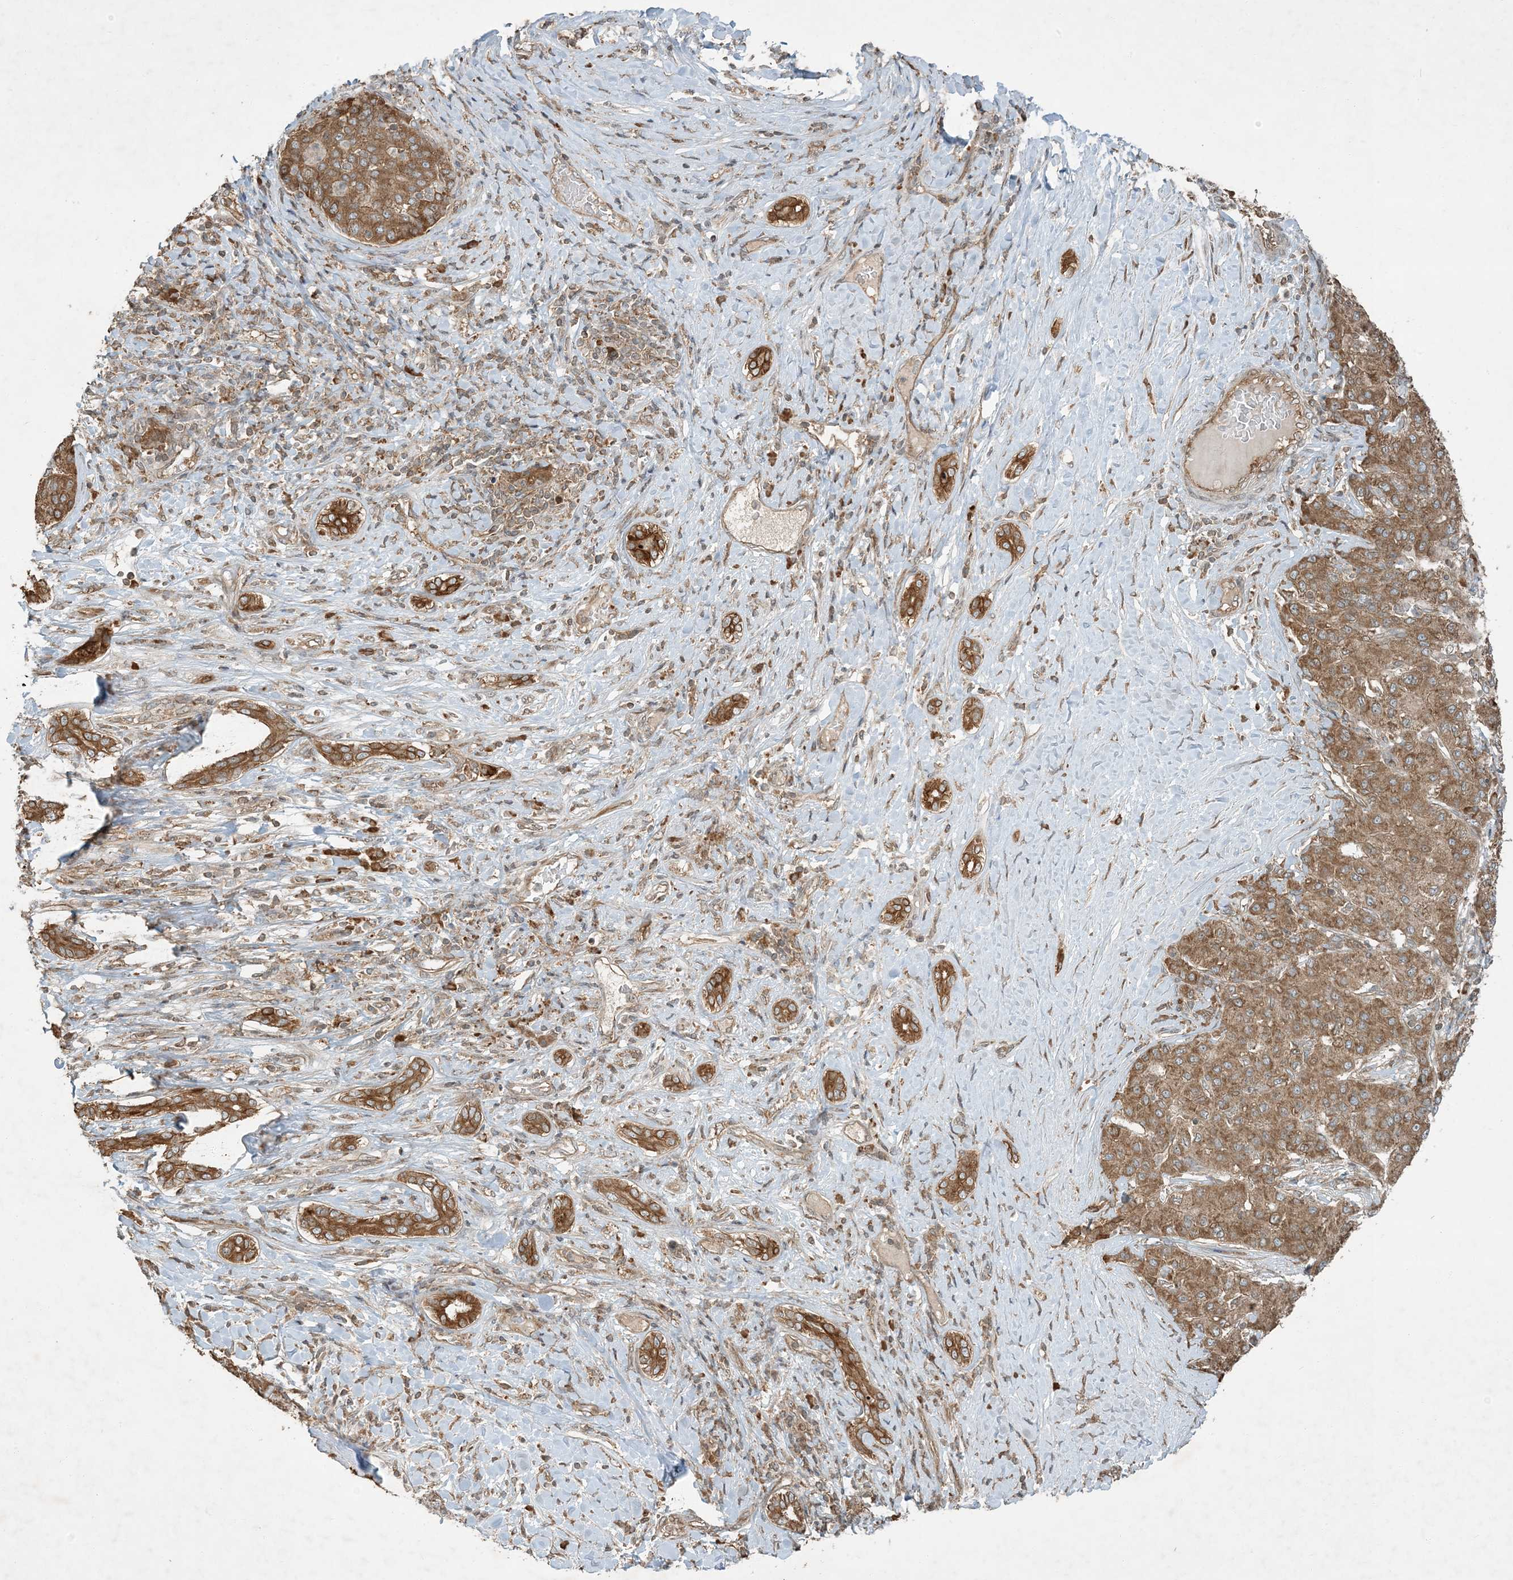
{"staining": {"intensity": "moderate", "quantity": ">75%", "location": "cytoplasmic/membranous"}, "tissue": "liver cancer", "cell_type": "Tumor cells", "image_type": "cancer", "snomed": [{"axis": "morphology", "description": "Carcinoma, Hepatocellular, NOS"}, {"axis": "topography", "description": "Liver"}], "caption": "This photomicrograph exhibits hepatocellular carcinoma (liver) stained with IHC to label a protein in brown. The cytoplasmic/membranous of tumor cells show moderate positivity for the protein. Nuclei are counter-stained blue.", "gene": "COMMD8", "patient": {"sex": "male", "age": 65}}